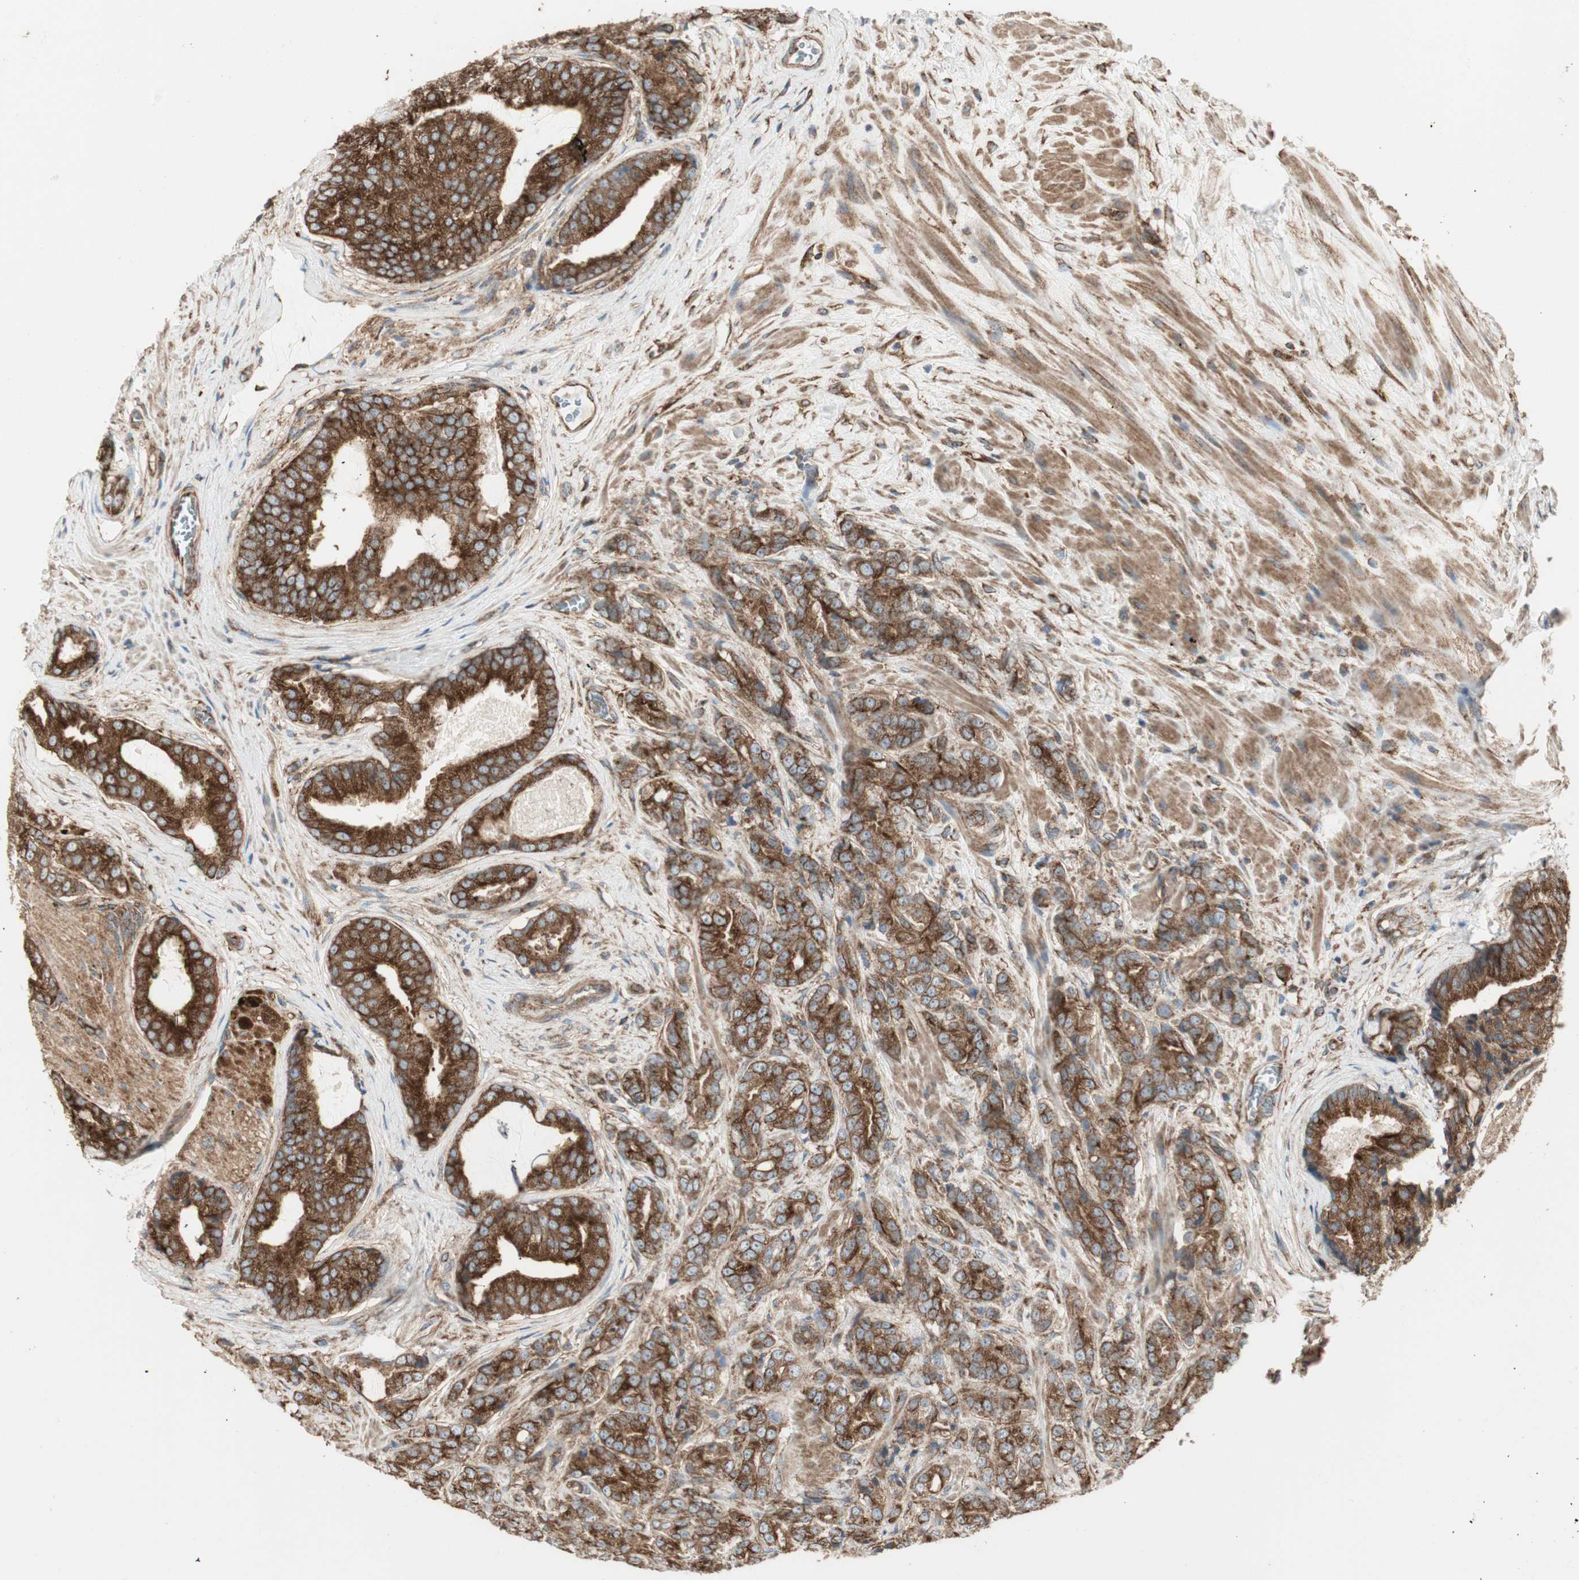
{"staining": {"intensity": "strong", "quantity": ">75%", "location": "cytoplasmic/membranous"}, "tissue": "prostate cancer", "cell_type": "Tumor cells", "image_type": "cancer", "snomed": [{"axis": "morphology", "description": "Adenocarcinoma, Low grade"}, {"axis": "topography", "description": "Prostate"}], "caption": "Brown immunohistochemical staining in human low-grade adenocarcinoma (prostate) shows strong cytoplasmic/membranous expression in about >75% of tumor cells.", "gene": "H6PD", "patient": {"sex": "male", "age": 58}}